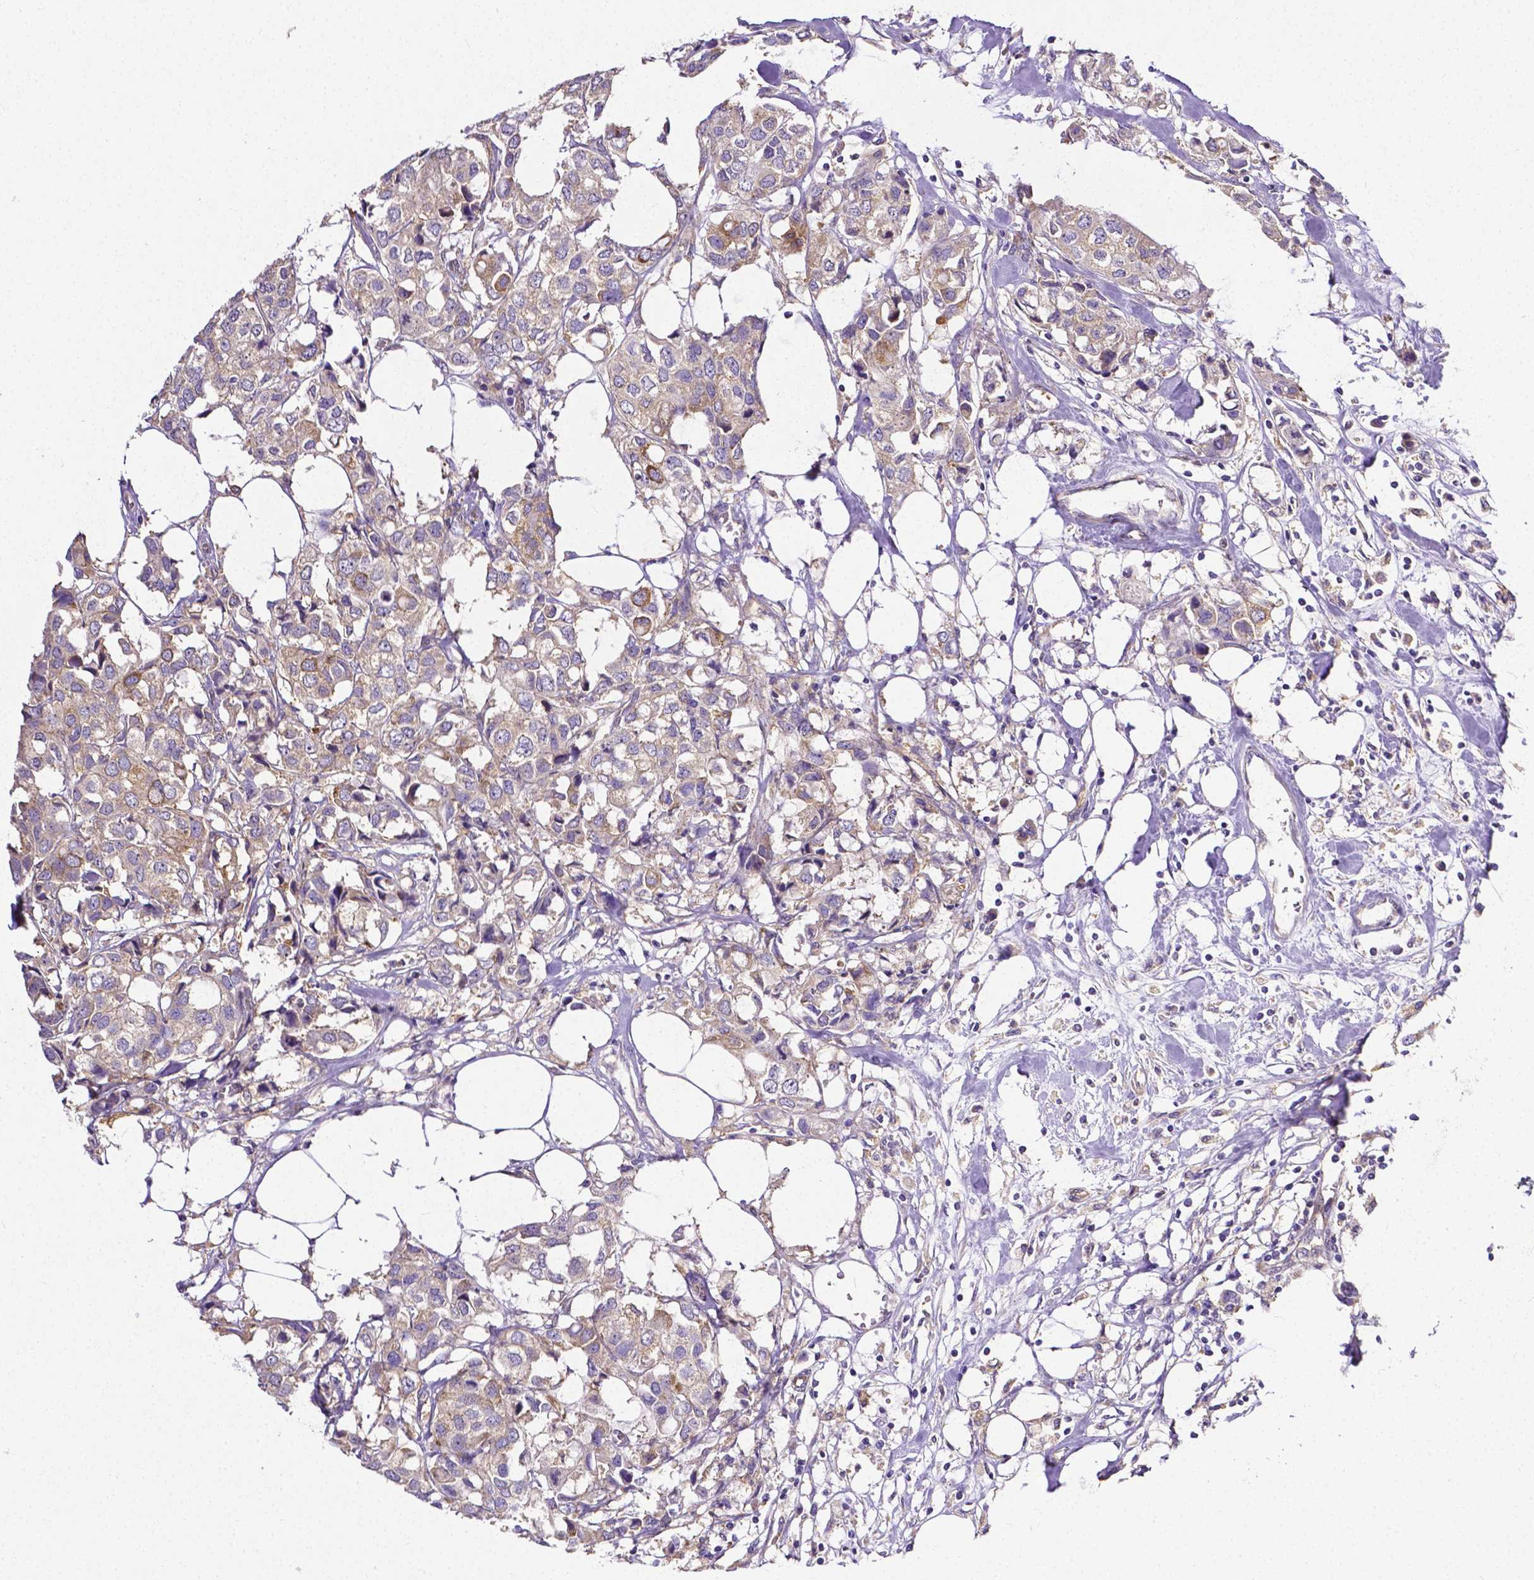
{"staining": {"intensity": "weak", "quantity": ">75%", "location": "cytoplasmic/membranous"}, "tissue": "breast cancer", "cell_type": "Tumor cells", "image_type": "cancer", "snomed": [{"axis": "morphology", "description": "Duct carcinoma"}, {"axis": "topography", "description": "Breast"}], "caption": "Protein positivity by immunohistochemistry exhibits weak cytoplasmic/membranous positivity in about >75% of tumor cells in invasive ductal carcinoma (breast).", "gene": "DICER1", "patient": {"sex": "female", "age": 80}}